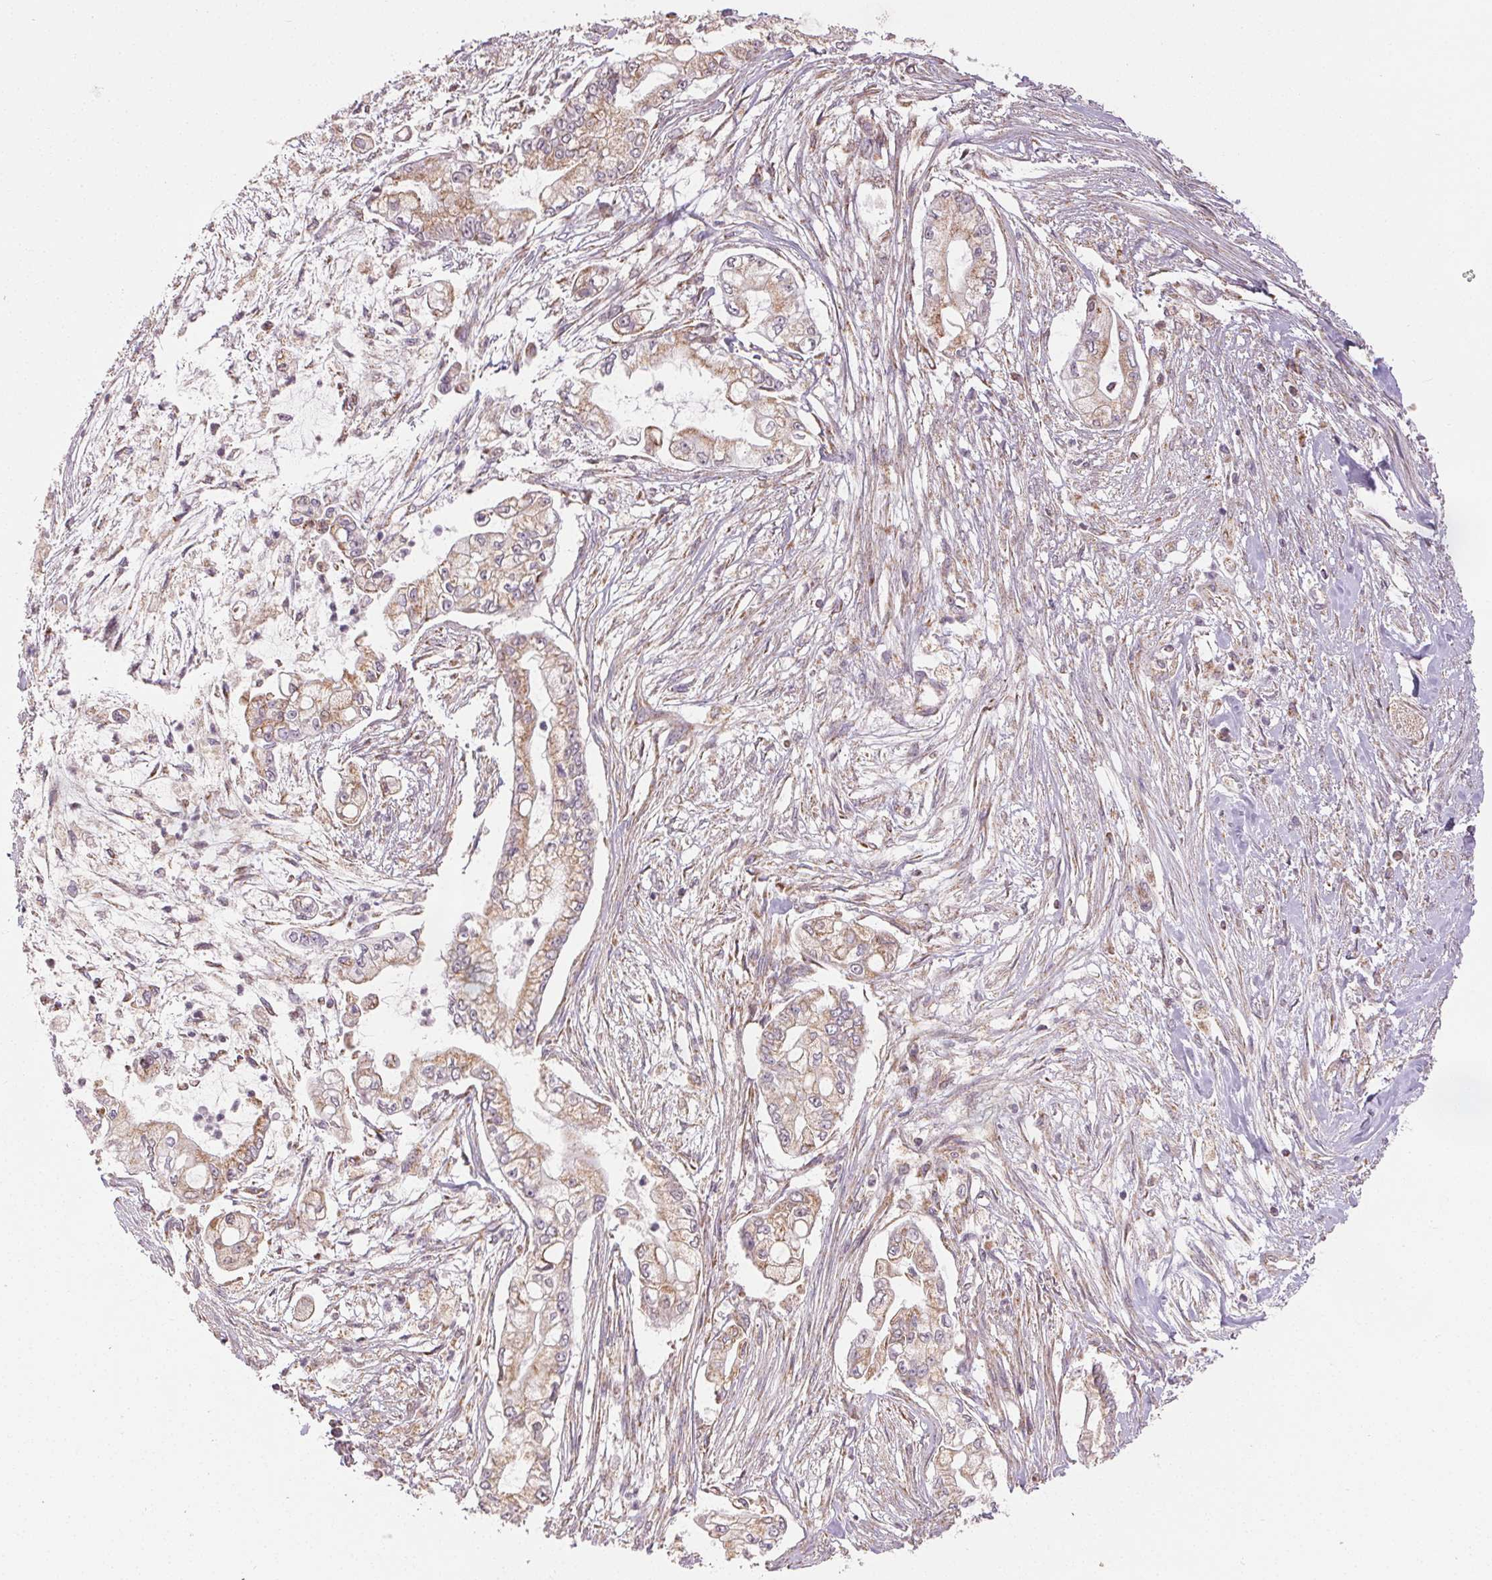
{"staining": {"intensity": "moderate", "quantity": "25%-75%", "location": "cytoplasmic/membranous"}, "tissue": "pancreatic cancer", "cell_type": "Tumor cells", "image_type": "cancer", "snomed": [{"axis": "morphology", "description": "Adenocarcinoma, NOS"}, {"axis": "topography", "description": "Pancreas"}], "caption": "This is an image of immunohistochemistry (IHC) staining of adenocarcinoma (pancreatic), which shows moderate staining in the cytoplasmic/membranous of tumor cells.", "gene": "CLASP1", "patient": {"sex": "female", "age": 69}}